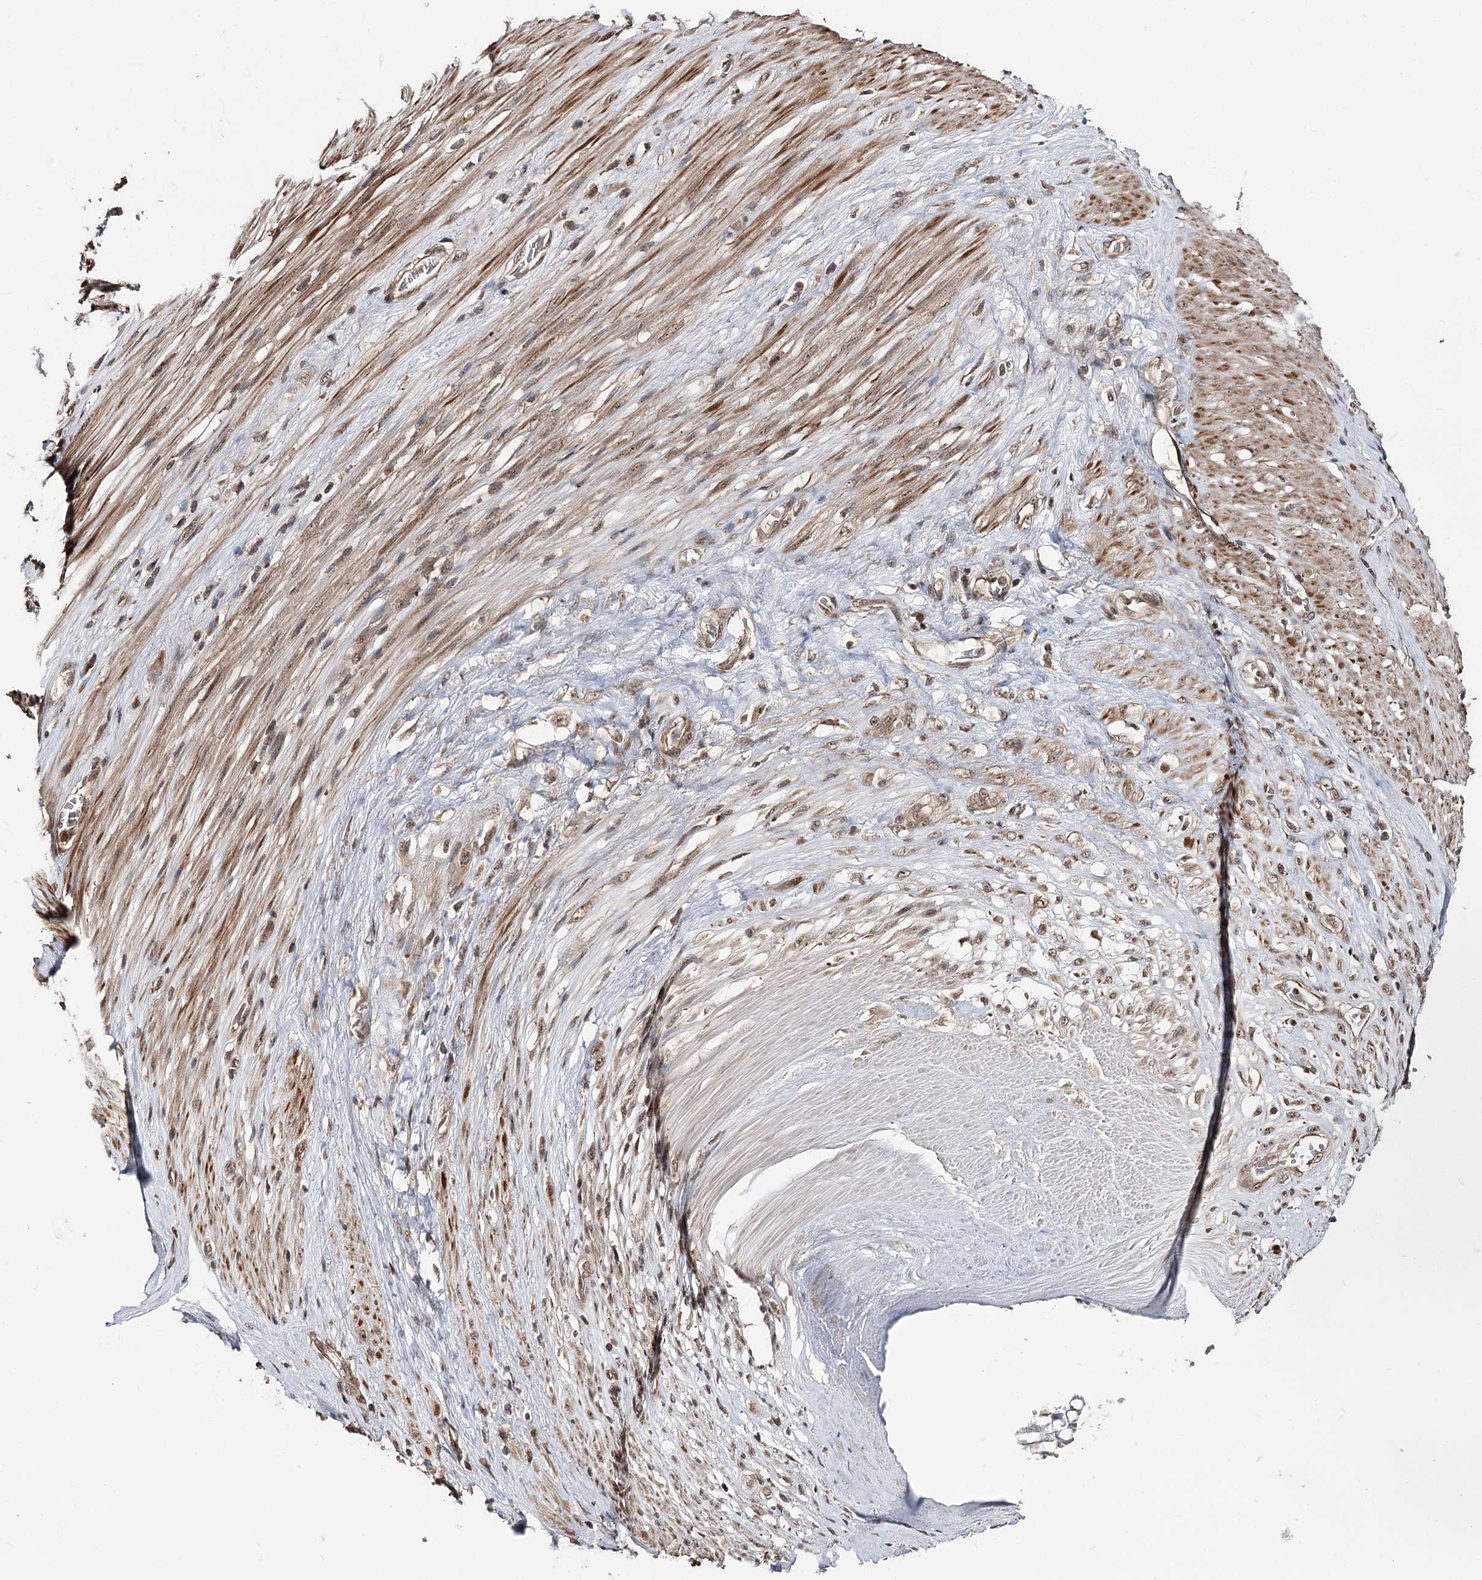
{"staining": {"intensity": "moderate", "quantity": ">75%", "location": "cytoplasmic/membranous,nuclear"}, "tissue": "stomach cancer", "cell_type": "Tumor cells", "image_type": "cancer", "snomed": [{"axis": "morphology", "description": "Adenocarcinoma, NOS"}, {"axis": "morphology", "description": "Adenocarcinoma, High grade"}, {"axis": "topography", "description": "Stomach, upper"}, {"axis": "topography", "description": "Stomach, lower"}], "caption": "Approximately >75% of tumor cells in stomach cancer (adenocarcinoma) exhibit moderate cytoplasmic/membranous and nuclear protein expression as visualized by brown immunohistochemical staining.", "gene": "FAM53B", "patient": {"sex": "female", "age": 65}}